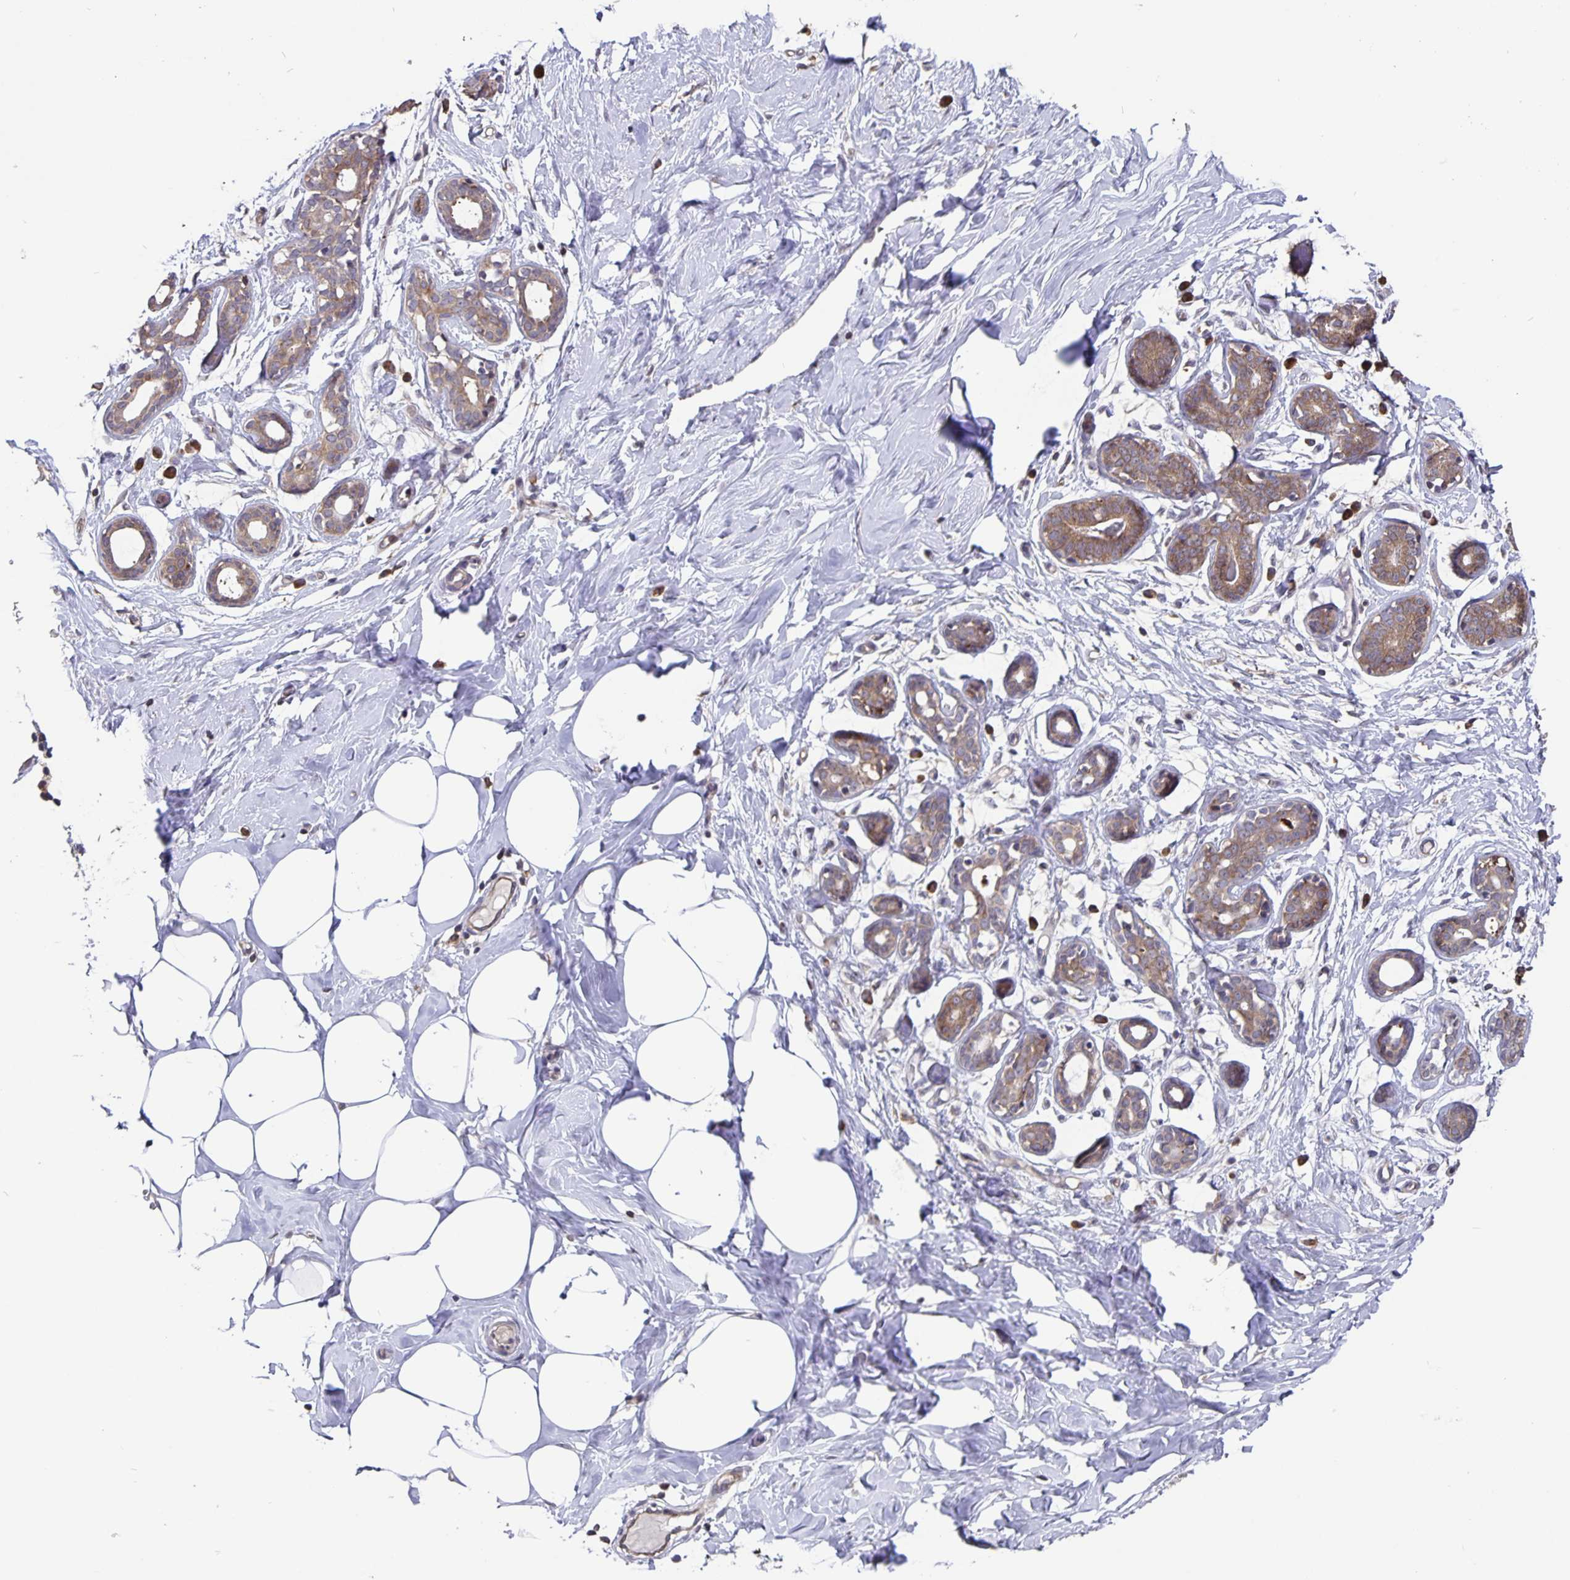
{"staining": {"intensity": "negative", "quantity": "none", "location": "none"}, "tissue": "breast", "cell_type": "Adipocytes", "image_type": "normal", "snomed": [{"axis": "morphology", "description": "Normal tissue, NOS"}, {"axis": "topography", "description": "Breast"}], "caption": "Immunohistochemistry histopathology image of unremarkable breast: human breast stained with DAB exhibits no significant protein expression in adipocytes.", "gene": "FEM1C", "patient": {"sex": "female", "age": 27}}